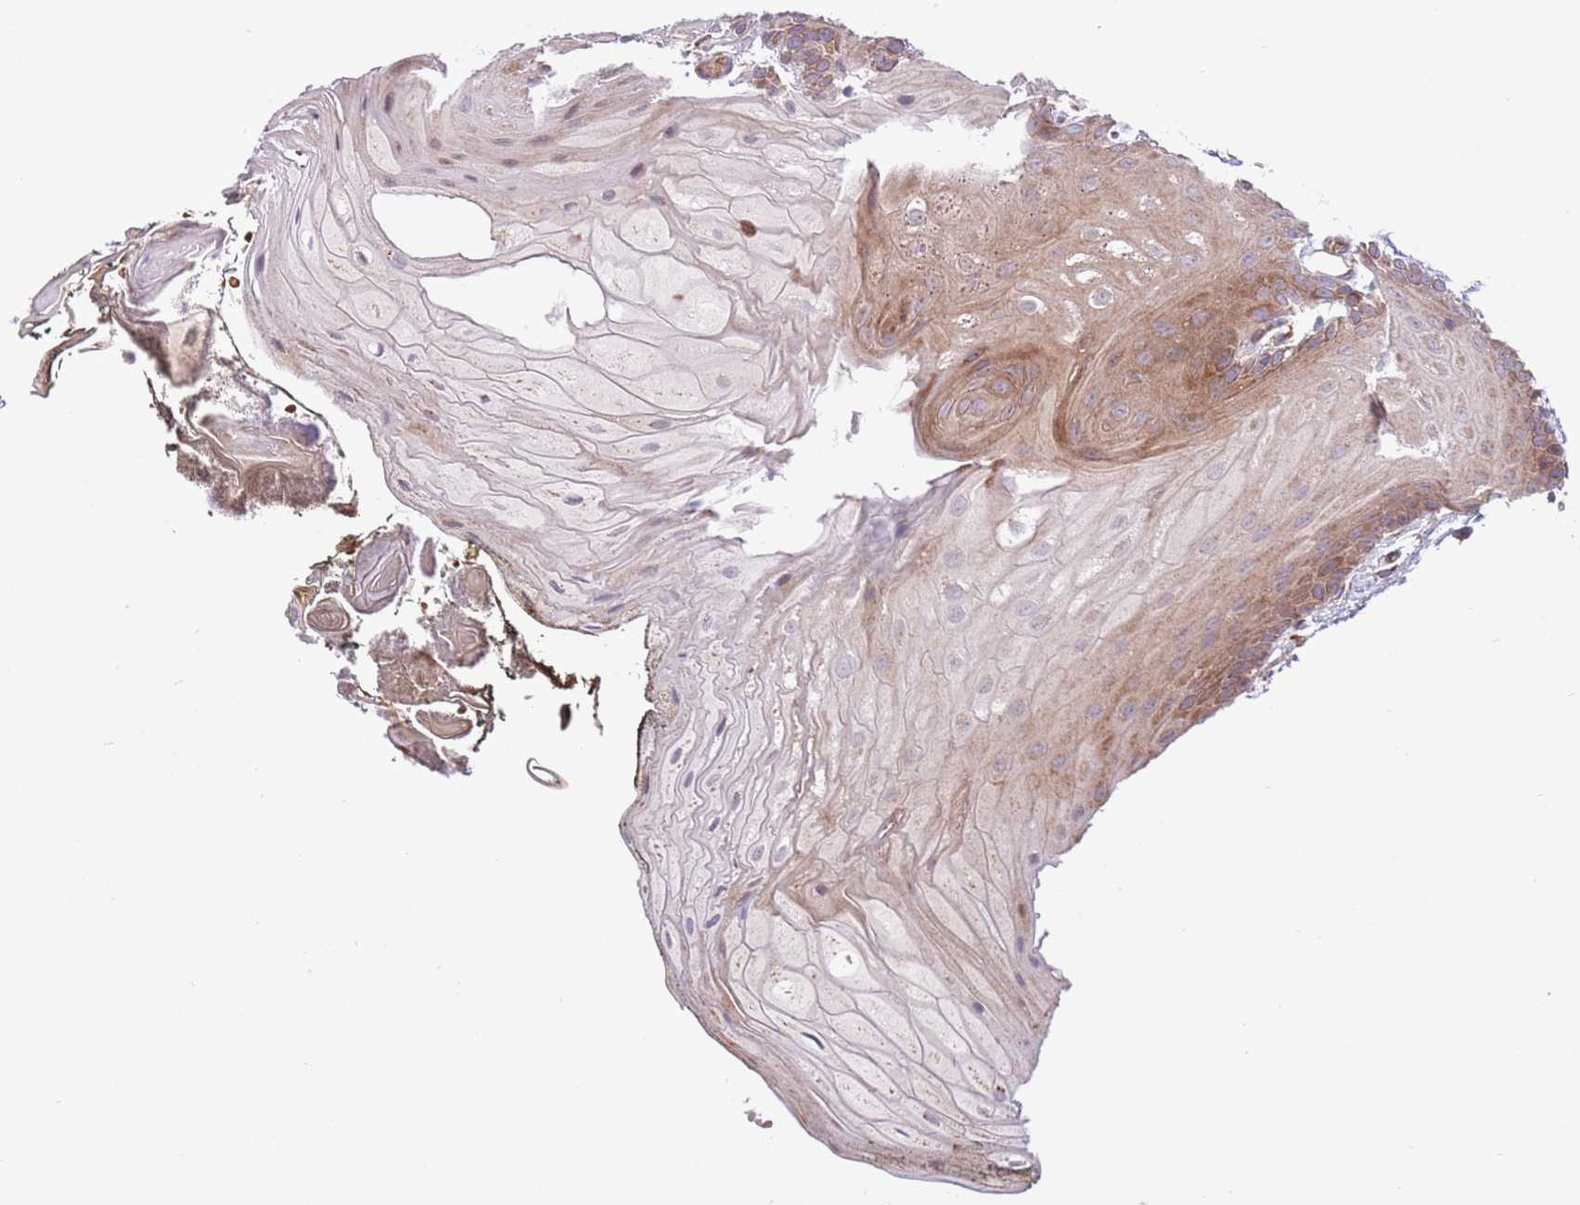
{"staining": {"intensity": "moderate", "quantity": "25%-75%", "location": "cytoplasmic/membranous"}, "tissue": "oral mucosa", "cell_type": "Squamous epithelial cells", "image_type": "normal", "snomed": [{"axis": "morphology", "description": "Normal tissue, NOS"}, {"axis": "morphology", "description": "Squamous cell carcinoma, NOS"}, {"axis": "topography", "description": "Oral tissue"}, {"axis": "topography", "description": "Head-Neck"}], "caption": "Protein expression analysis of benign oral mucosa reveals moderate cytoplasmic/membranous expression in about 25%-75% of squamous epithelial cells. The staining is performed using DAB brown chromogen to label protein expression. The nuclei are counter-stained blue using hematoxylin.", "gene": "DAND5", "patient": {"sex": "female", "age": 81}}